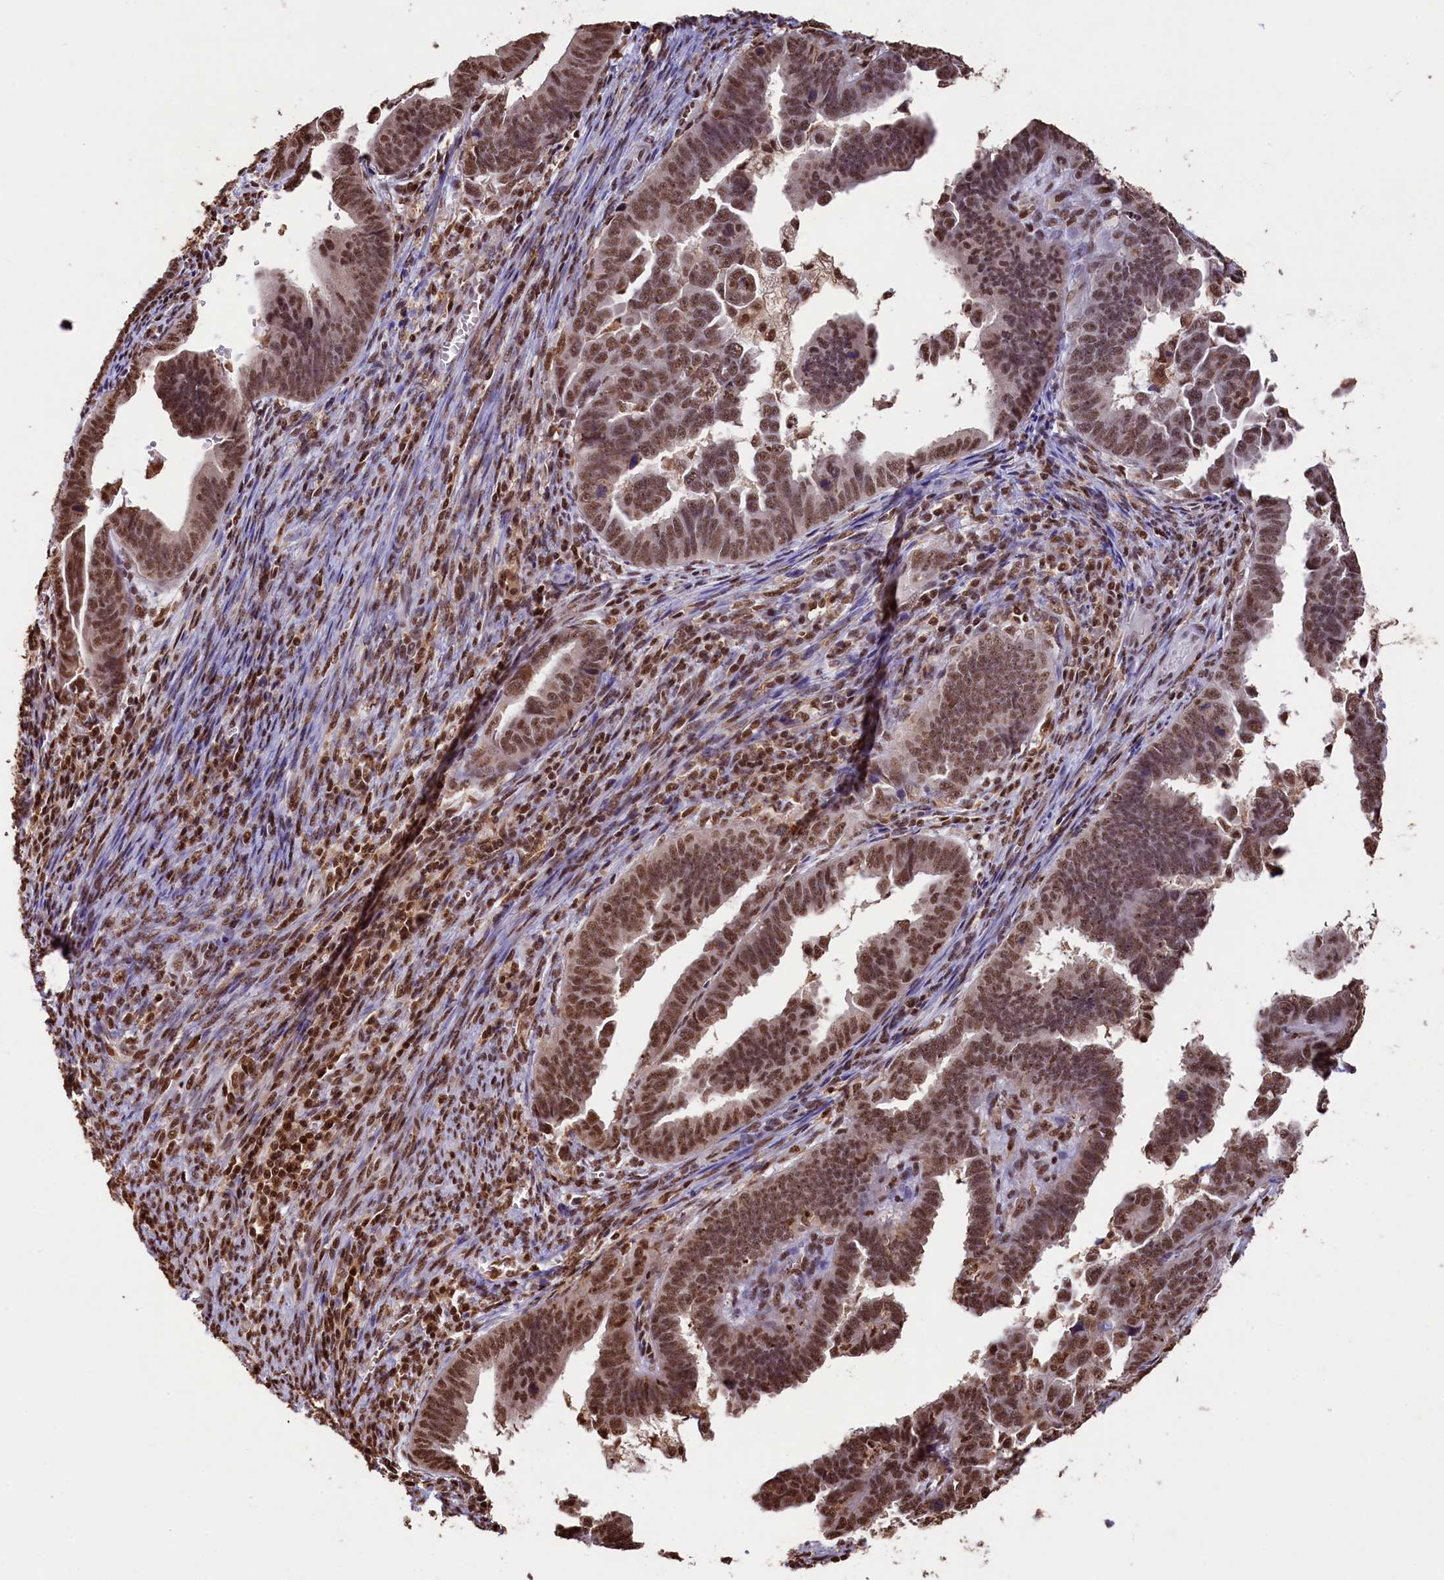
{"staining": {"intensity": "strong", "quantity": ">75%", "location": "nuclear"}, "tissue": "endometrial cancer", "cell_type": "Tumor cells", "image_type": "cancer", "snomed": [{"axis": "morphology", "description": "Adenocarcinoma, NOS"}, {"axis": "topography", "description": "Endometrium"}], "caption": "Strong nuclear expression is seen in approximately >75% of tumor cells in endometrial adenocarcinoma.", "gene": "SNRPD2", "patient": {"sex": "female", "age": 75}}